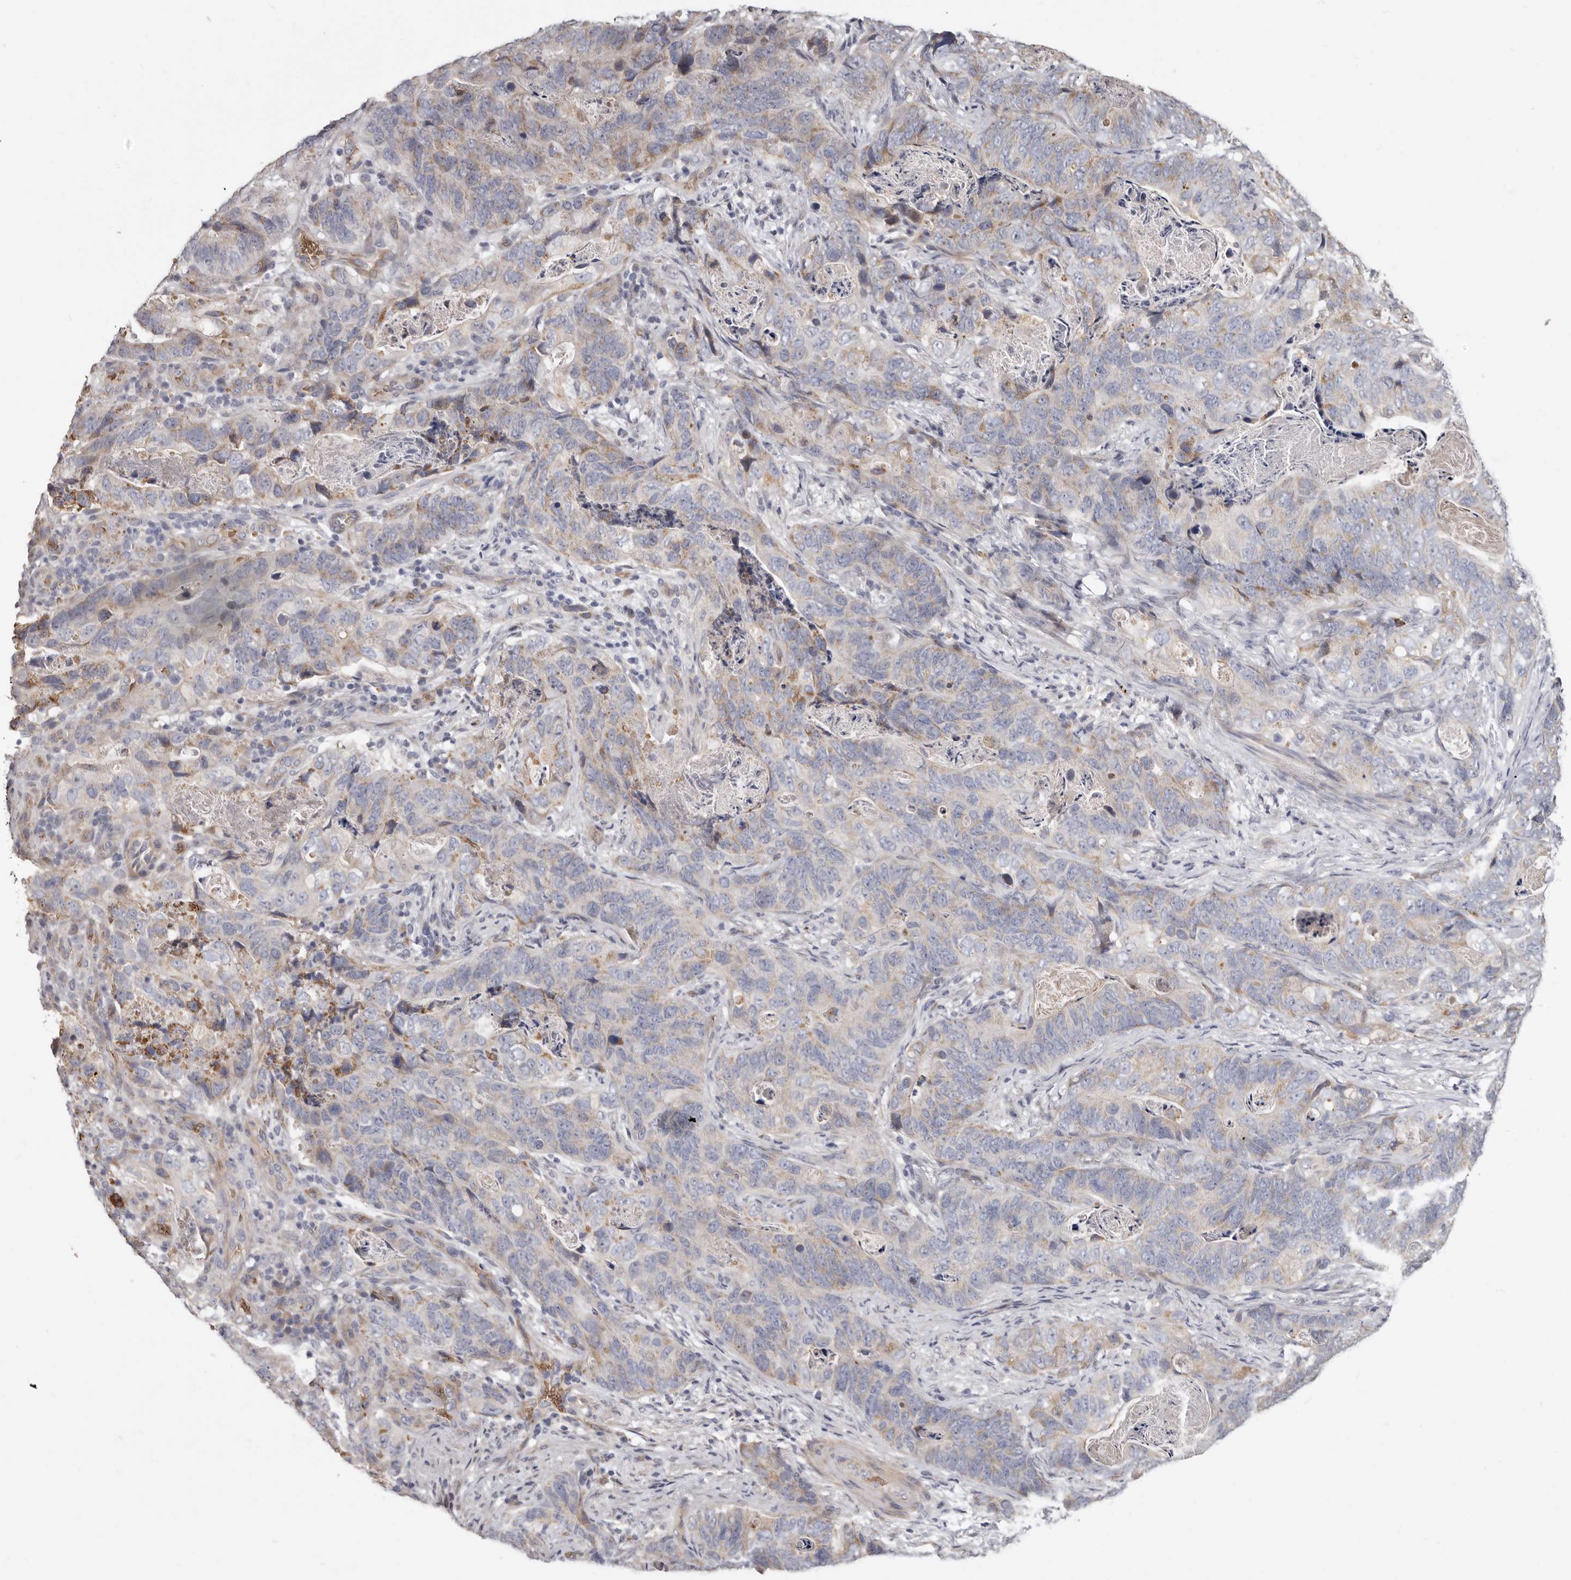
{"staining": {"intensity": "moderate", "quantity": "25%-75%", "location": "cytoplasmic/membranous"}, "tissue": "stomach cancer", "cell_type": "Tumor cells", "image_type": "cancer", "snomed": [{"axis": "morphology", "description": "Normal tissue, NOS"}, {"axis": "morphology", "description": "Adenocarcinoma, NOS"}, {"axis": "topography", "description": "Stomach"}], "caption": "A brown stain shows moderate cytoplasmic/membranous staining of a protein in stomach cancer (adenocarcinoma) tumor cells.", "gene": "SPTA1", "patient": {"sex": "female", "age": 89}}